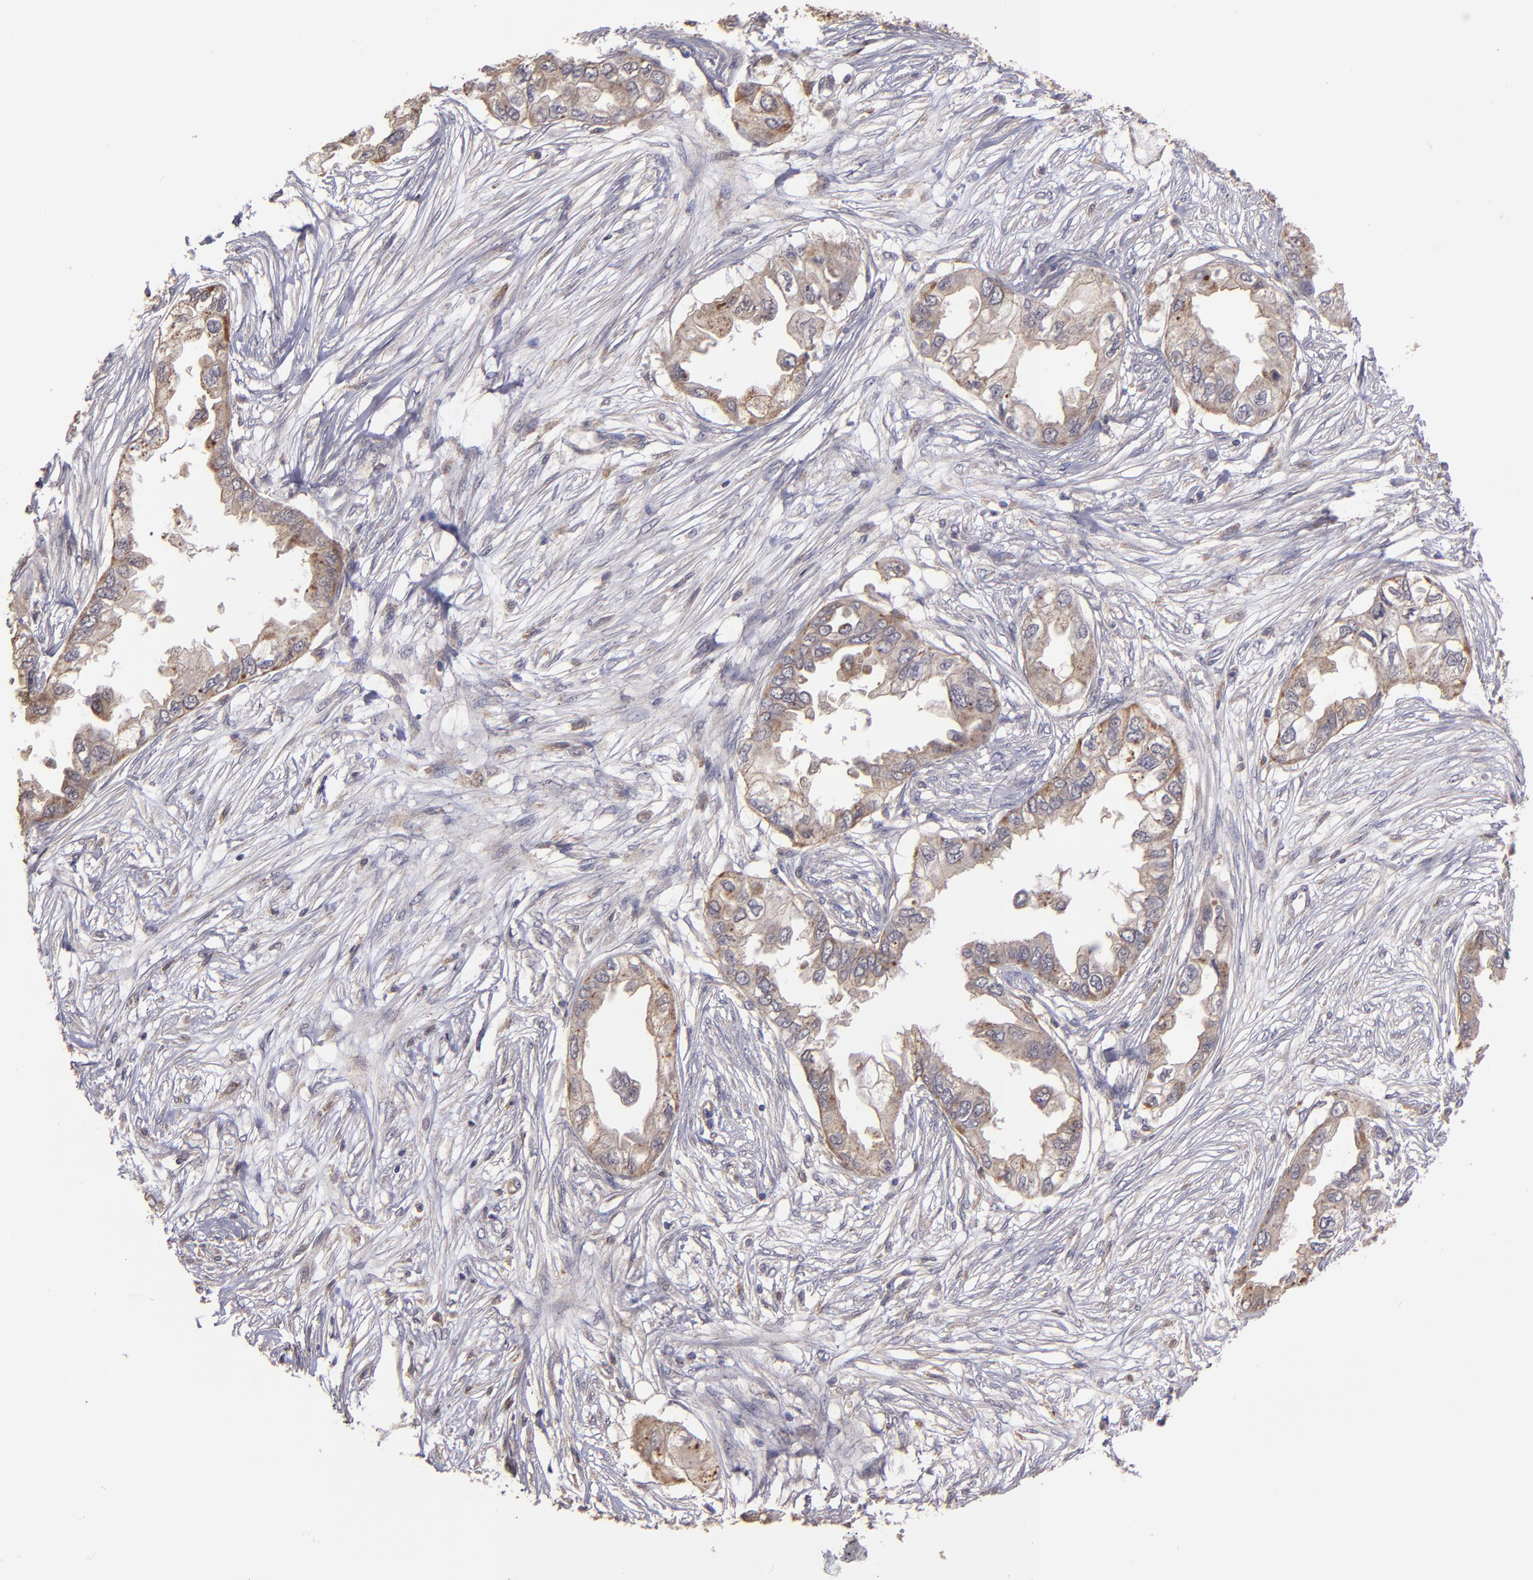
{"staining": {"intensity": "moderate", "quantity": "25%-75%", "location": "cytoplasmic/membranous"}, "tissue": "endometrial cancer", "cell_type": "Tumor cells", "image_type": "cancer", "snomed": [{"axis": "morphology", "description": "Adenocarcinoma, NOS"}, {"axis": "topography", "description": "Endometrium"}], "caption": "A histopathology image of endometrial adenocarcinoma stained for a protein displays moderate cytoplasmic/membranous brown staining in tumor cells.", "gene": "SIPA1L1", "patient": {"sex": "female", "age": 67}}